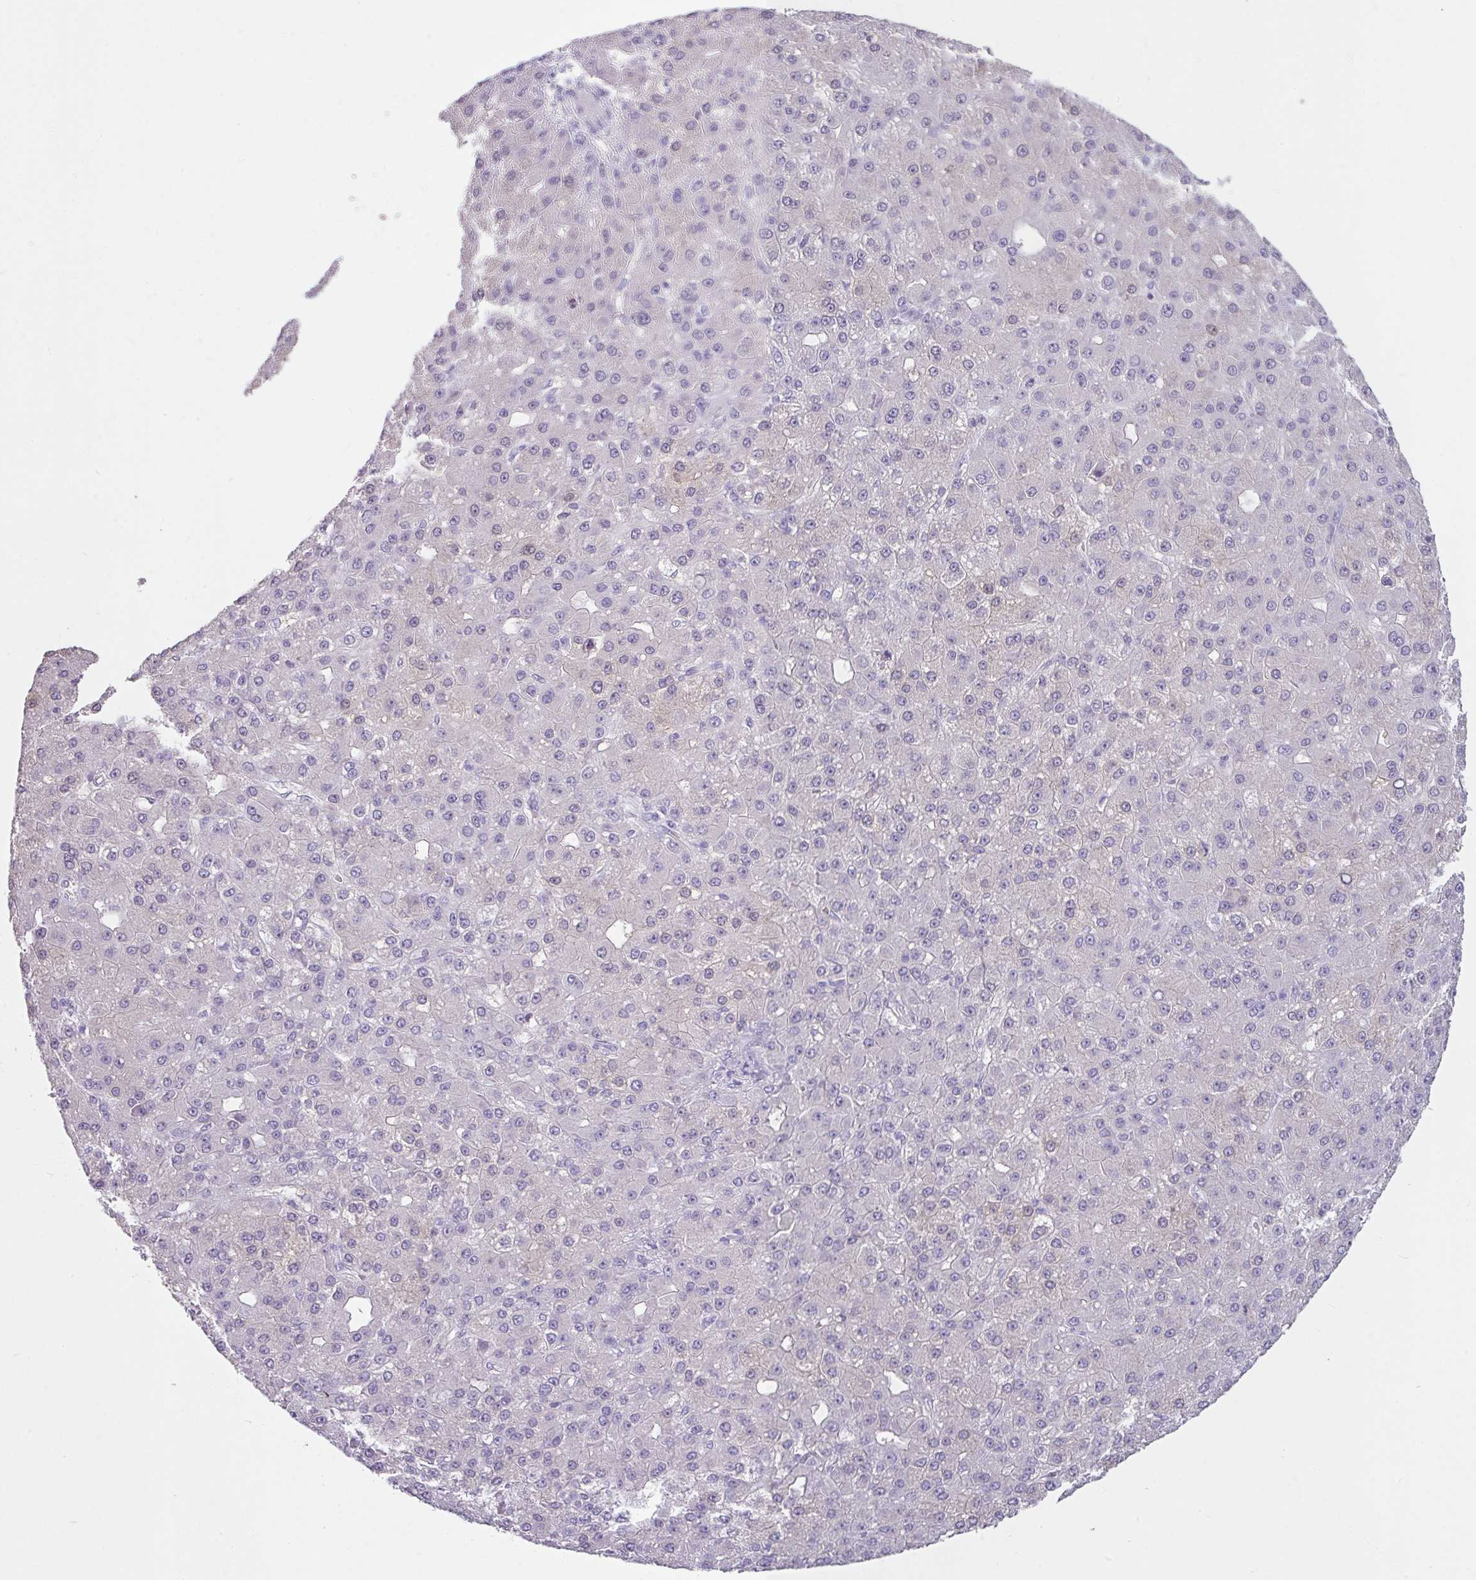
{"staining": {"intensity": "weak", "quantity": "<25%", "location": "cytoplasmic/membranous"}, "tissue": "liver cancer", "cell_type": "Tumor cells", "image_type": "cancer", "snomed": [{"axis": "morphology", "description": "Carcinoma, Hepatocellular, NOS"}, {"axis": "topography", "description": "Liver"}], "caption": "High magnification brightfield microscopy of liver cancer (hepatocellular carcinoma) stained with DAB (brown) and counterstained with hematoxylin (blue): tumor cells show no significant expression. The staining was performed using DAB to visualize the protein expression in brown, while the nuclei were stained in blue with hematoxylin (Magnification: 20x).", "gene": "VCY1B", "patient": {"sex": "male", "age": 67}}